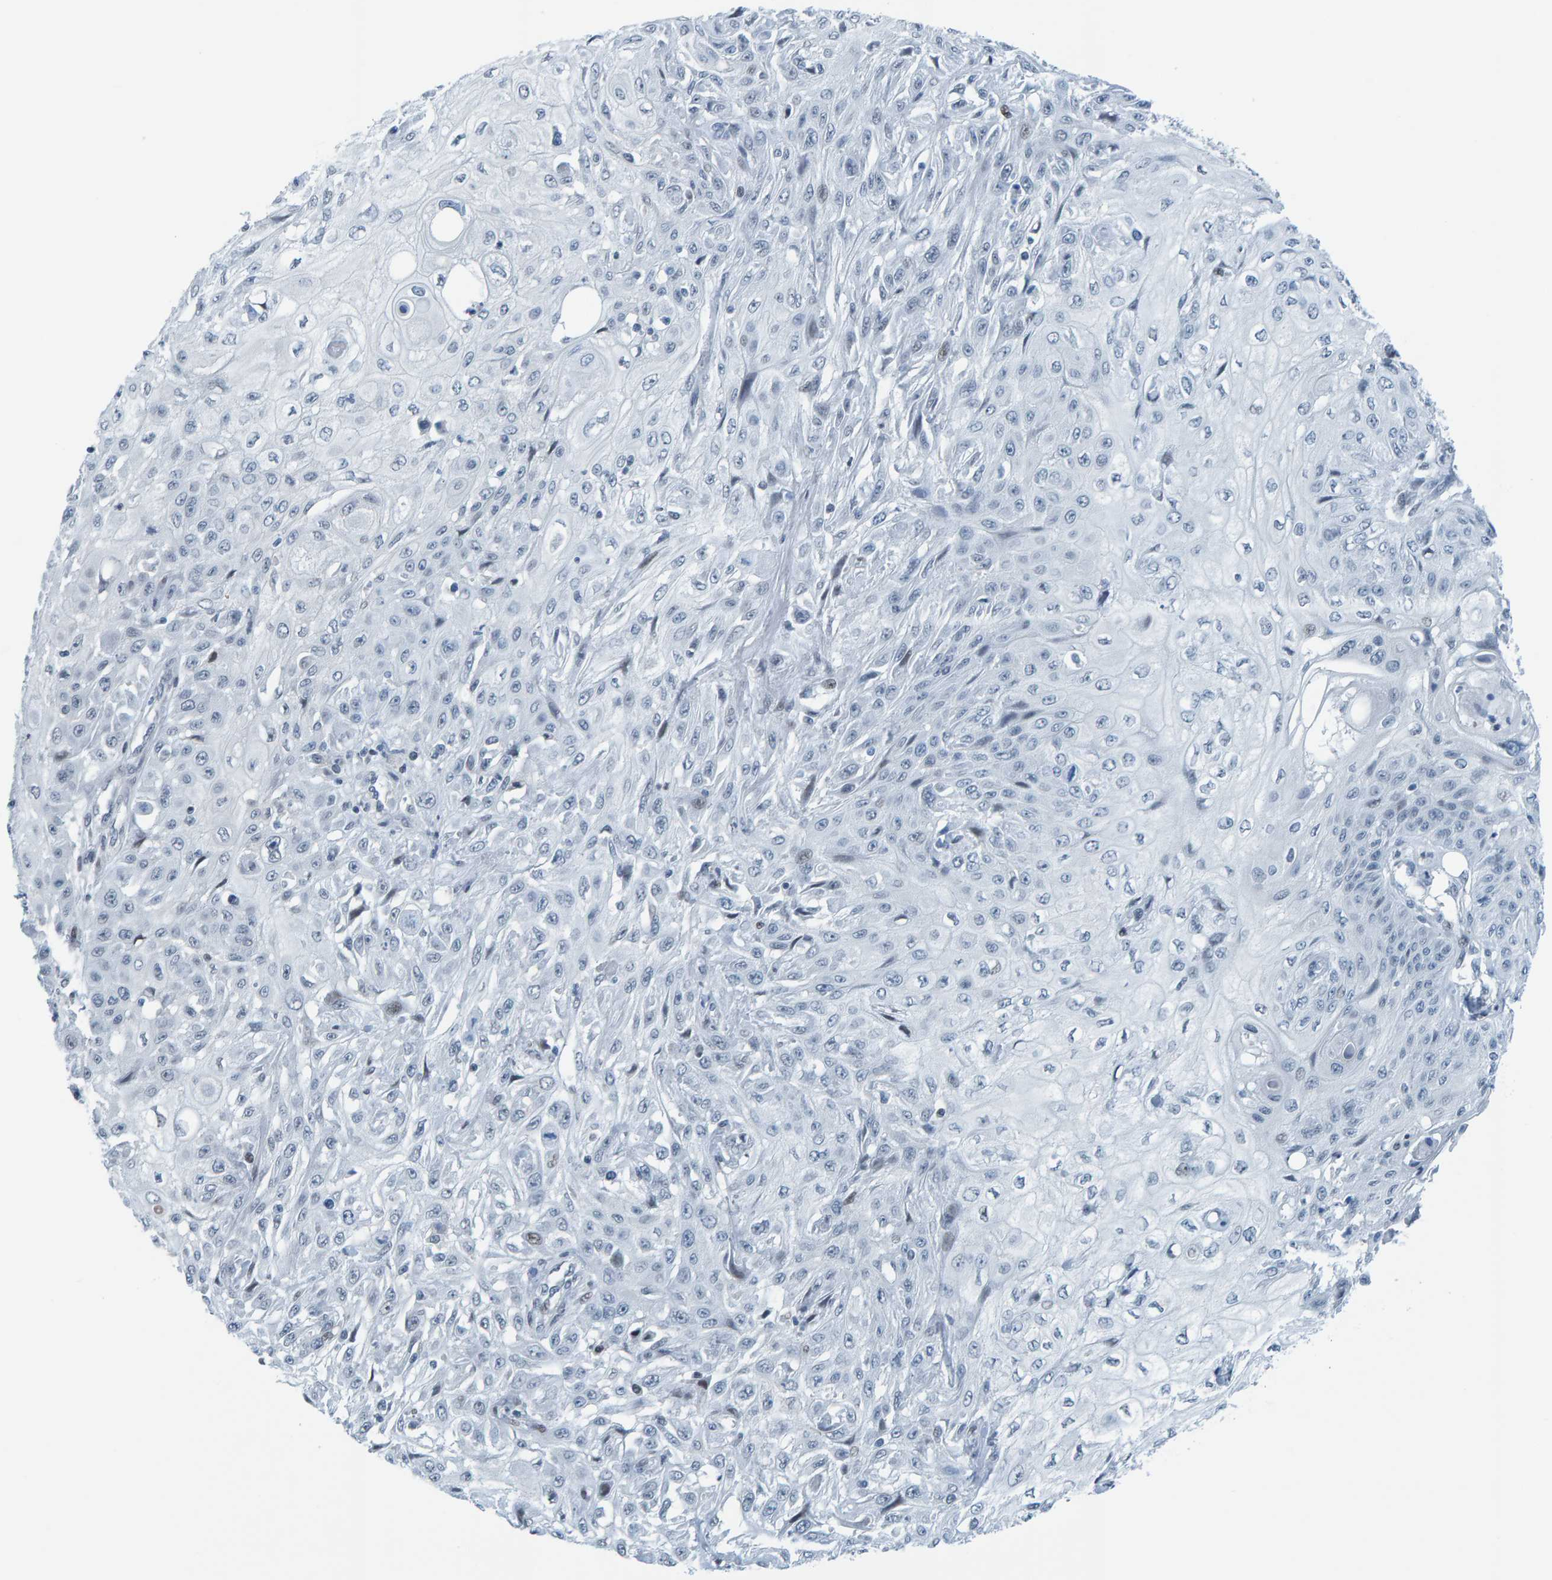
{"staining": {"intensity": "negative", "quantity": "none", "location": "none"}, "tissue": "skin cancer", "cell_type": "Tumor cells", "image_type": "cancer", "snomed": [{"axis": "morphology", "description": "Squamous cell carcinoma, NOS"}, {"axis": "morphology", "description": "Squamous cell carcinoma, metastatic, NOS"}, {"axis": "topography", "description": "Skin"}, {"axis": "topography", "description": "Lymph node"}], "caption": "Photomicrograph shows no protein staining in tumor cells of skin metastatic squamous cell carcinoma tissue.", "gene": "CNP", "patient": {"sex": "male", "age": 75}}